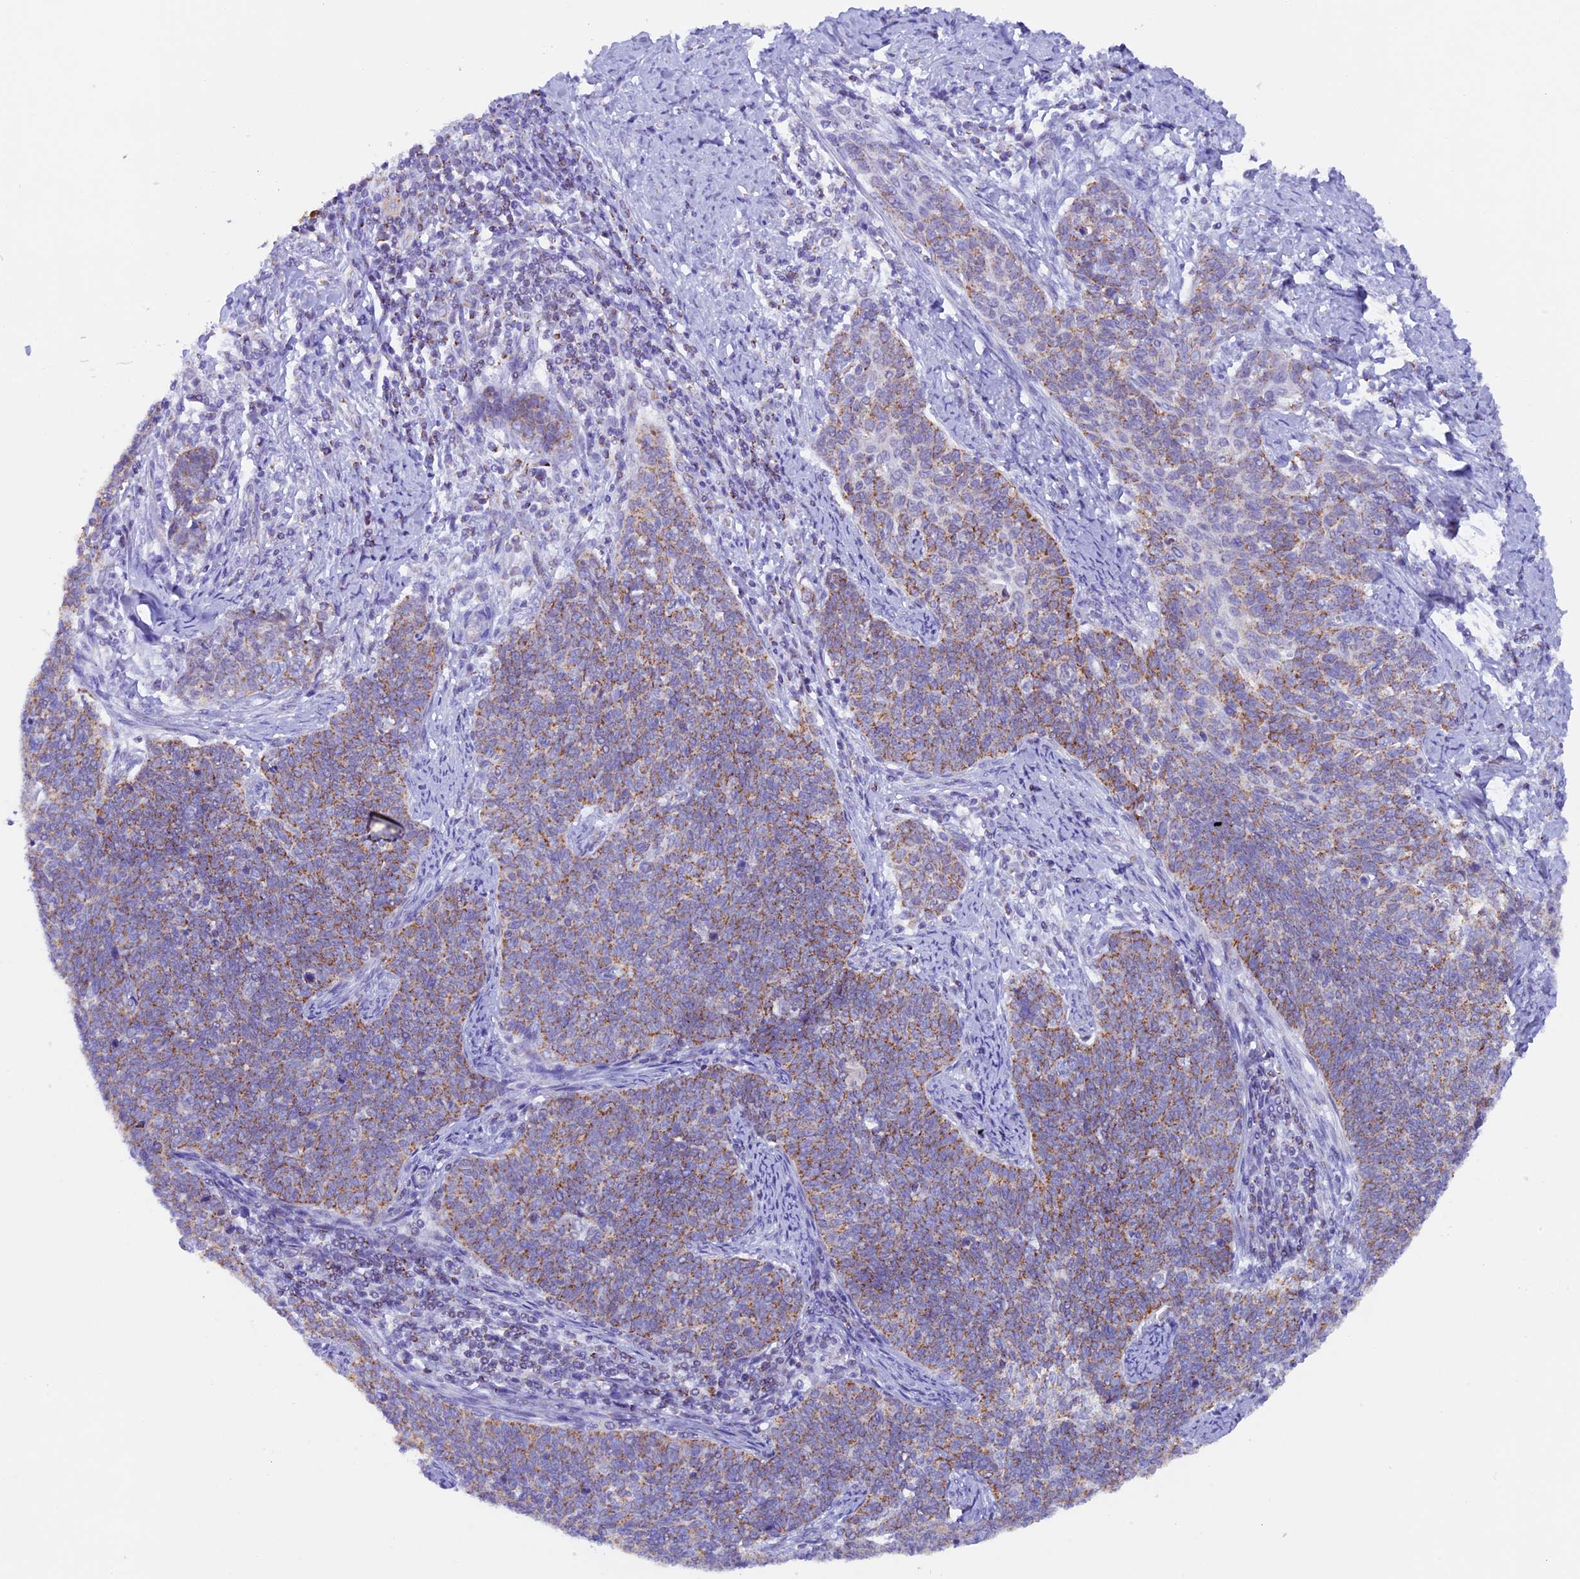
{"staining": {"intensity": "moderate", "quantity": "25%-75%", "location": "cytoplasmic/membranous"}, "tissue": "cervical cancer", "cell_type": "Tumor cells", "image_type": "cancer", "snomed": [{"axis": "morphology", "description": "Squamous cell carcinoma, NOS"}, {"axis": "topography", "description": "Cervix"}], "caption": "Cervical cancer (squamous cell carcinoma) stained with a protein marker demonstrates moderate staining in tumor cells.", "gene": "TFAM", "patient": {"sex": "female", "age": 39}}